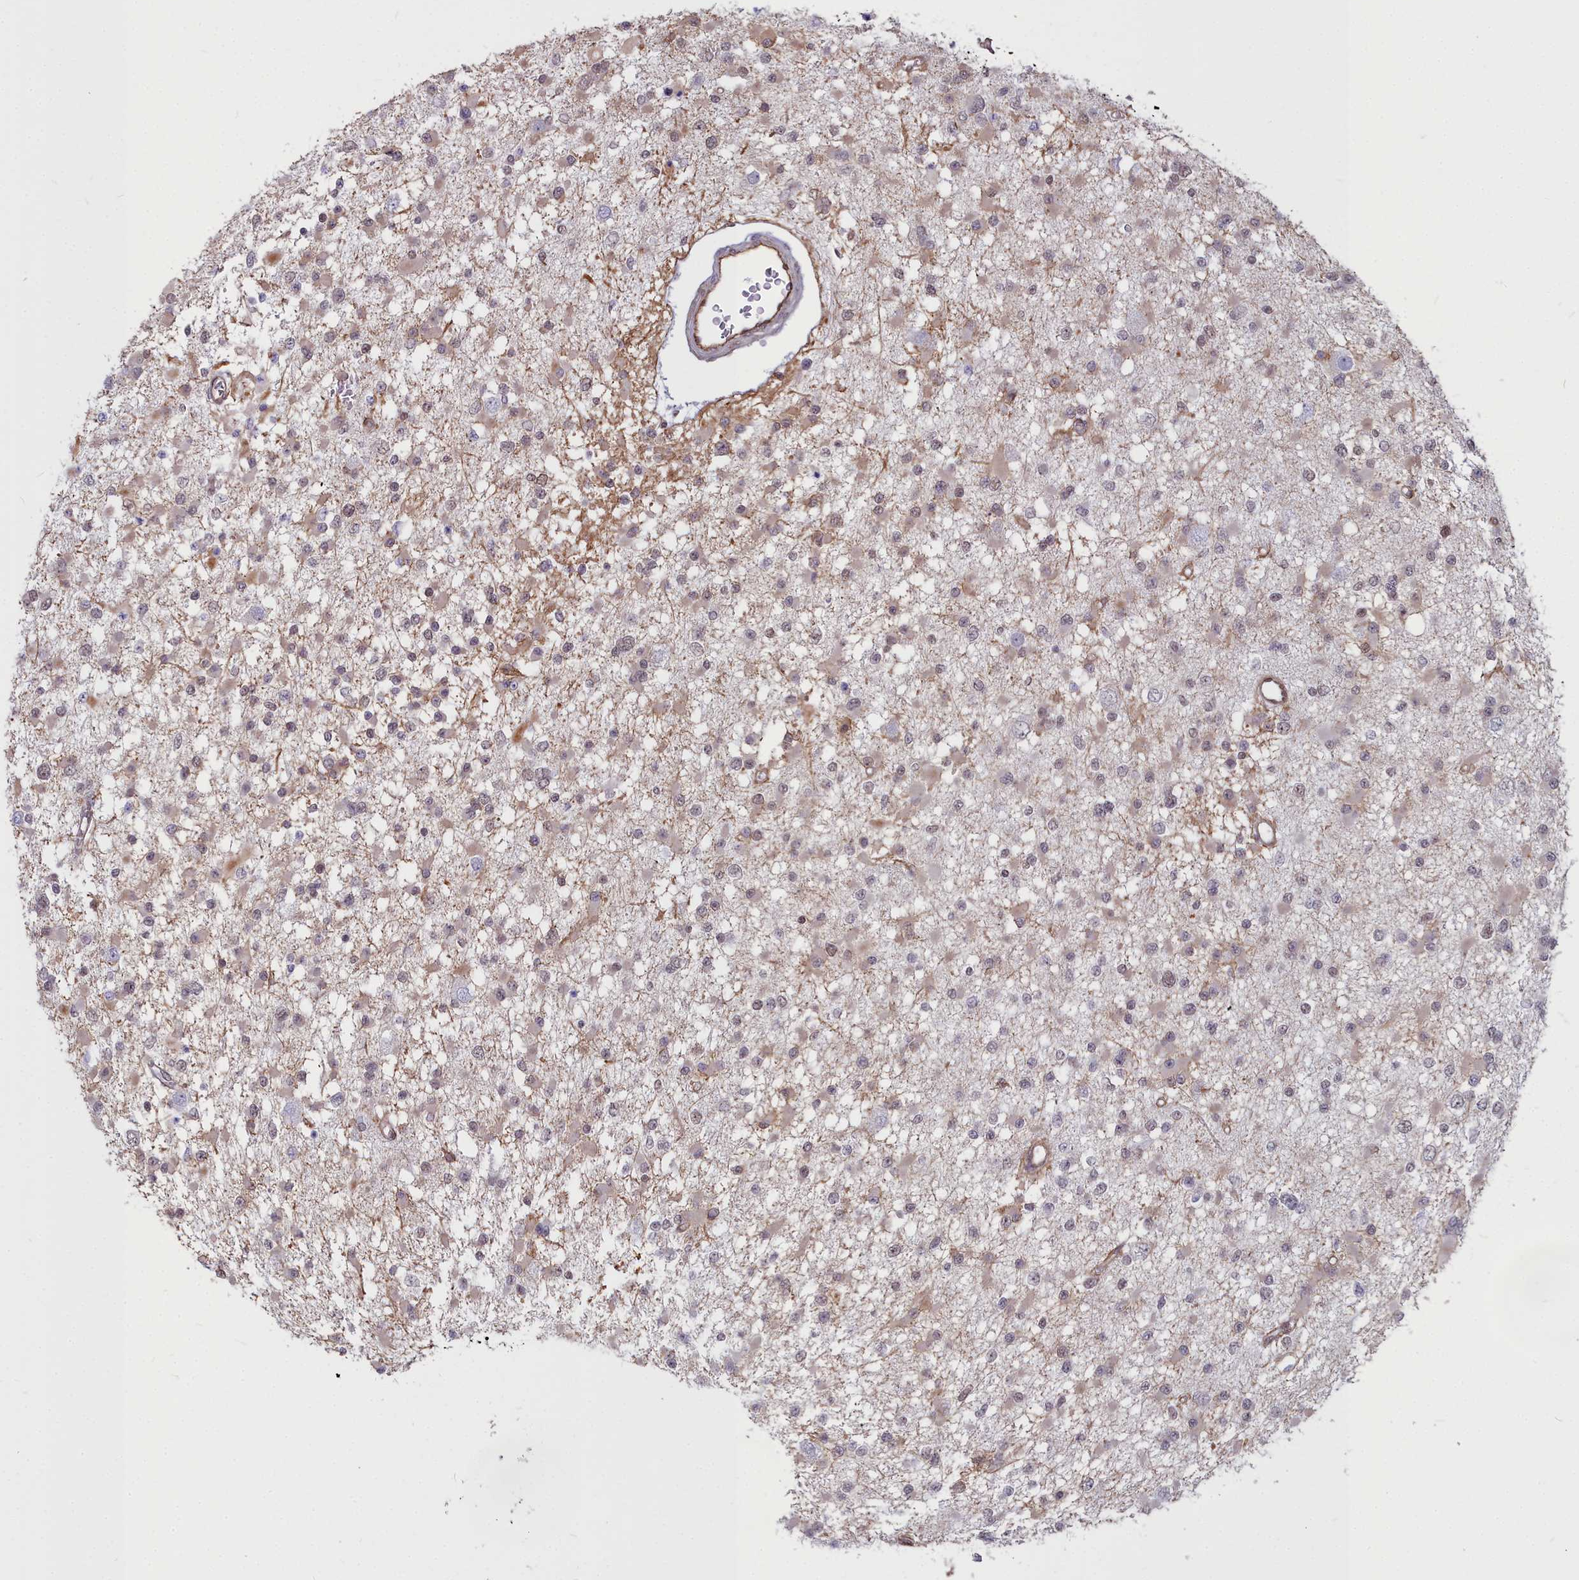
{"staining": {"intensity": "negative", "quantity": "none", "location": "none"}, "tissue": "glioma", "cell_type": "Tumor cells", "image_type": "cancer", "snomed": [{"axis": "morphology", "description": "Glioma, malignant, Low grade"}, {"axis": "topography", "description": "Brain"}], "caption": "Immunohistochemistry (IHC) micrograph of malignant low-grade glioma stained for a protein (brown), which exhibits no expression in tumor cells.", "gene": "YJU2", "patient": {"sex": "female", "age": 22}}